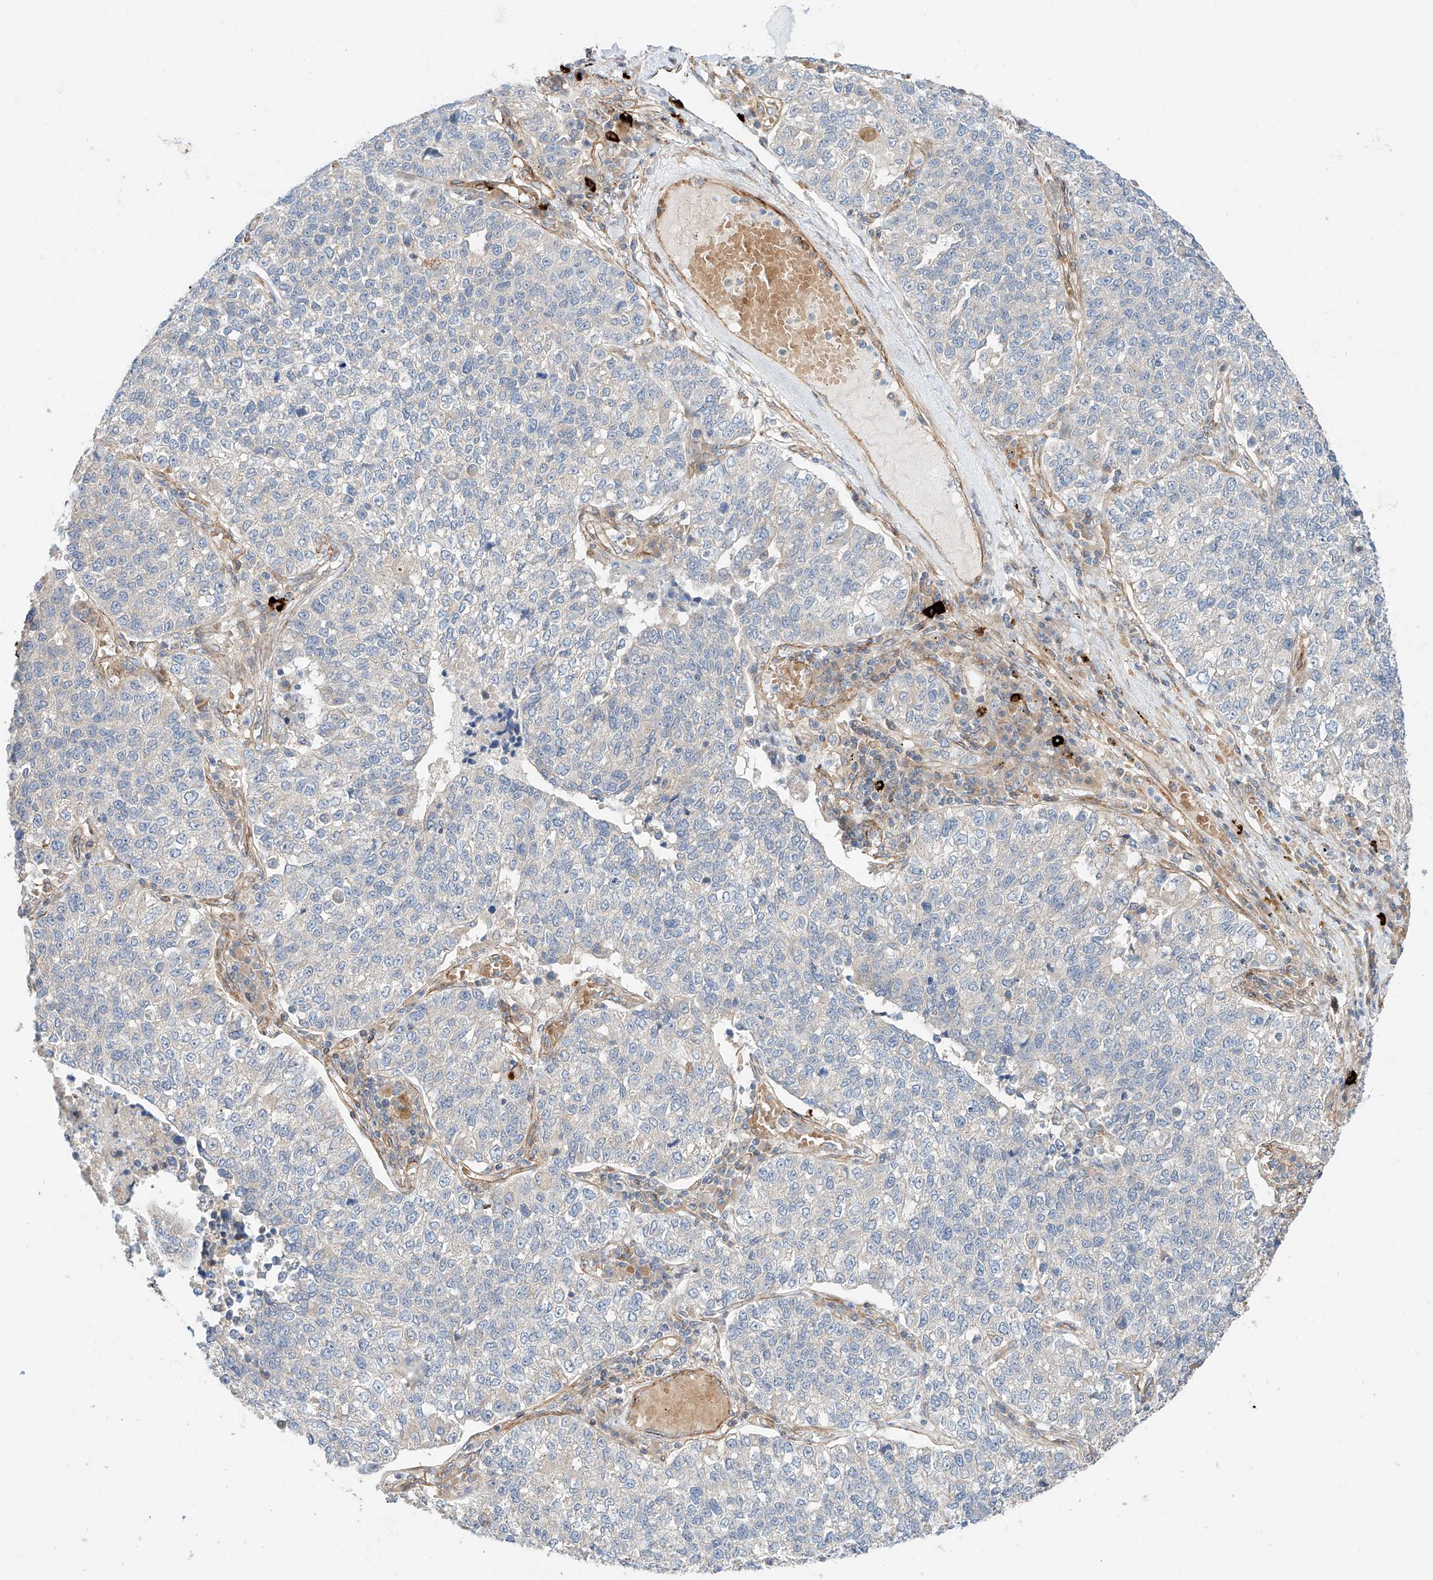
{"staining": {"intensity": "negative", "quantity": "none", "location": "none"}, "tissue": "lung cancer", "cell_type": "Tumor cells", "image_type": "cancer", "snomed": [{"axis": "morphology", "description": "Adenocarcinoma, NOS"}, {"axis": "topography", "description": "Lung"}], "caption": "This is an immunohistochemistry photomicrograph of human adenocarcinoma (lung). There is no expression in tumor cells.", "gene": "MINDY4", "patient": {"sex": "male", "age": 49}}